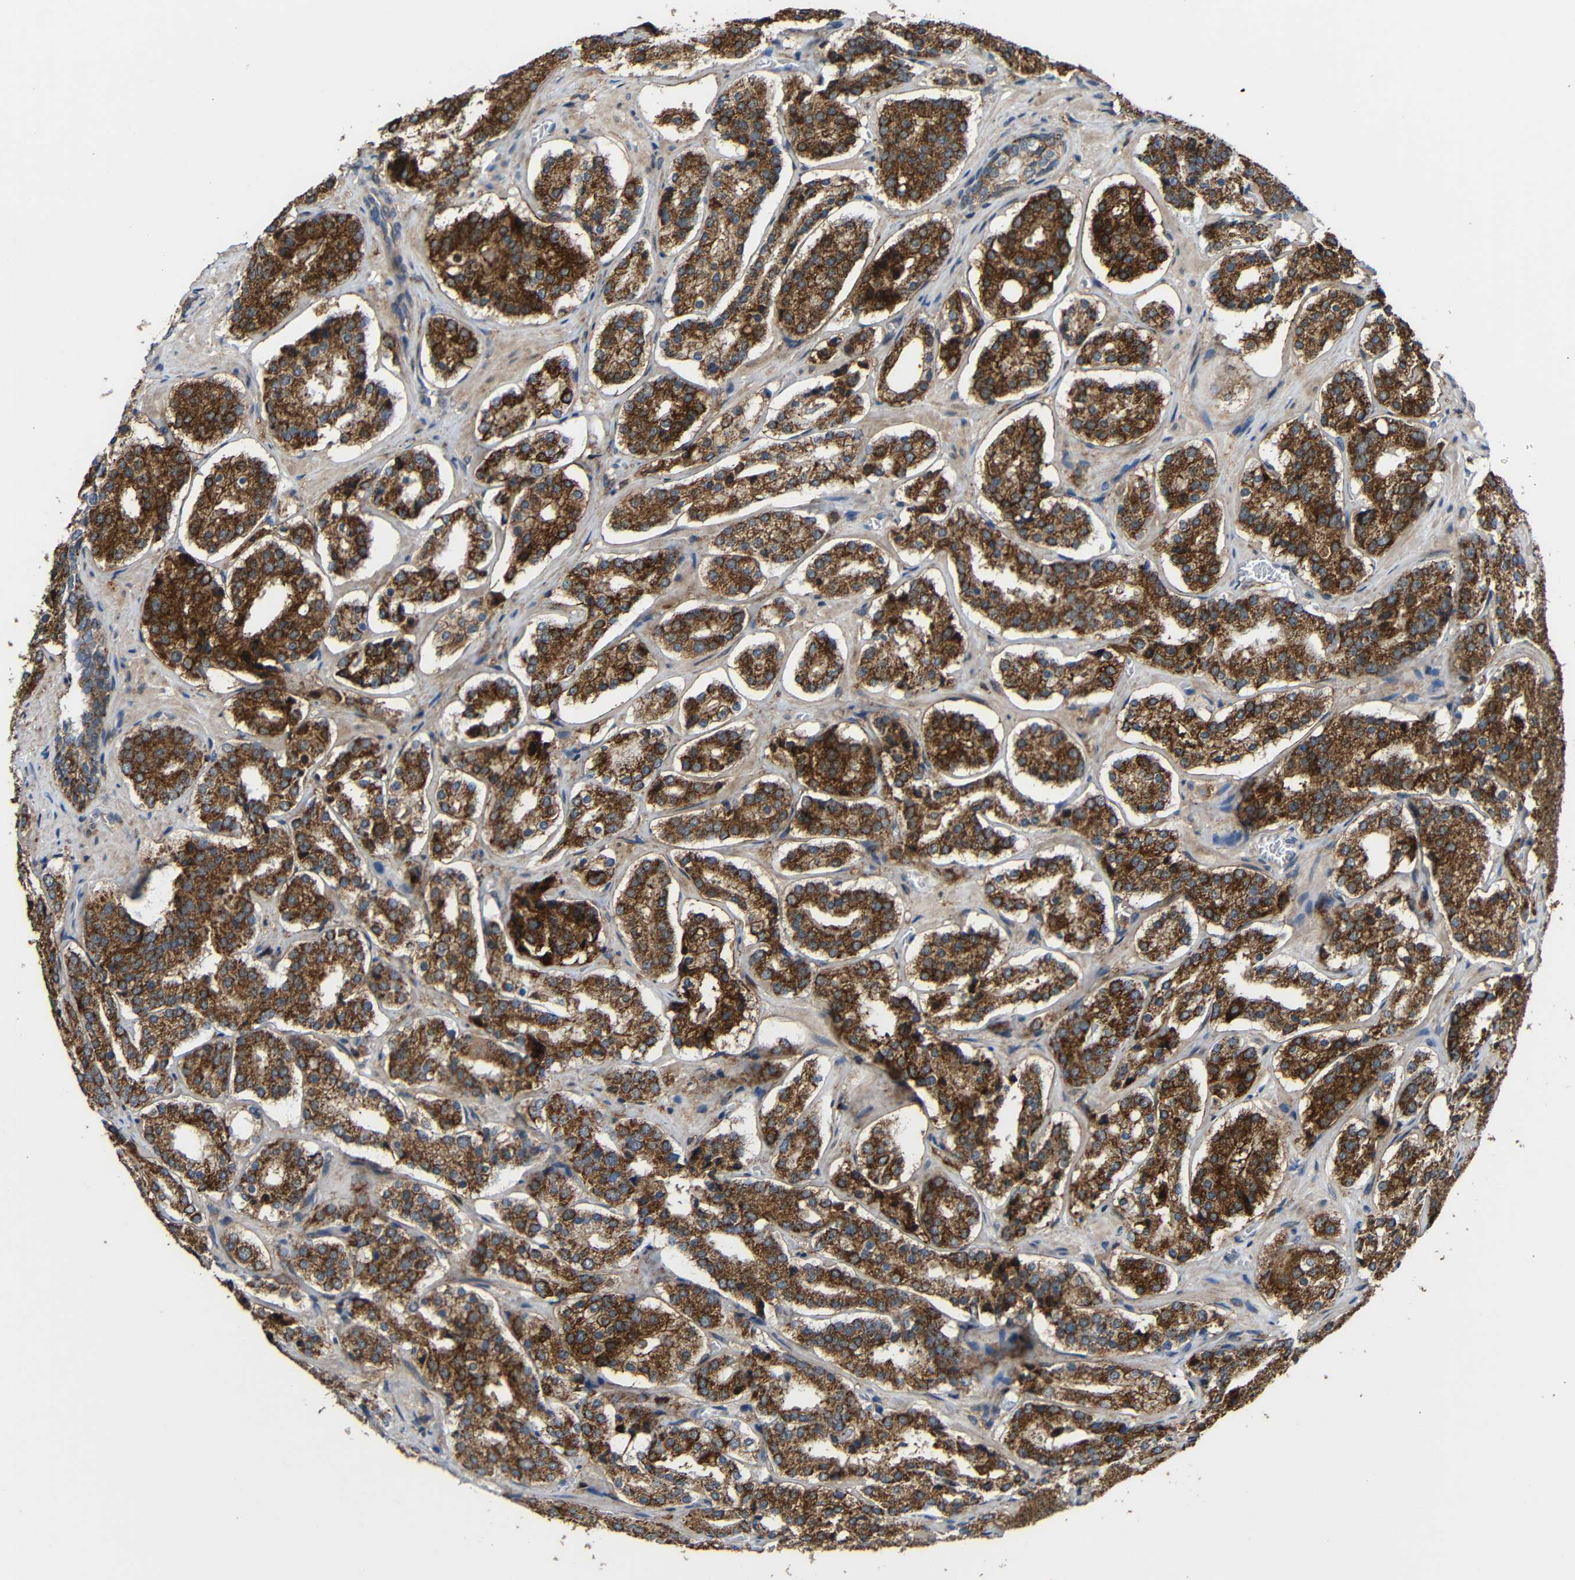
{"staining": {"intensity": "strong", "quantity": ">75%", "location": "cytoplasmic/membranous"}, "tissue": "prostate cancer", "cell_type": "Tumor cells", "image_type": "cancer", "snomed": [{"axis": "morphology", "description": "Adenocarcinoma, High grade"}, {"axis": "topography", "description": "Prostate"}], "caption": "A micrograph showing strong cytoplasmic/membranous expression in approximately >75% of tumor cells in prostate cancer (high-grade adenocarcinoma), as visualized by brown immunohistochemical staining.", "gene": "C1GALT1", "patient": {"sex": "male", "age": 60}}